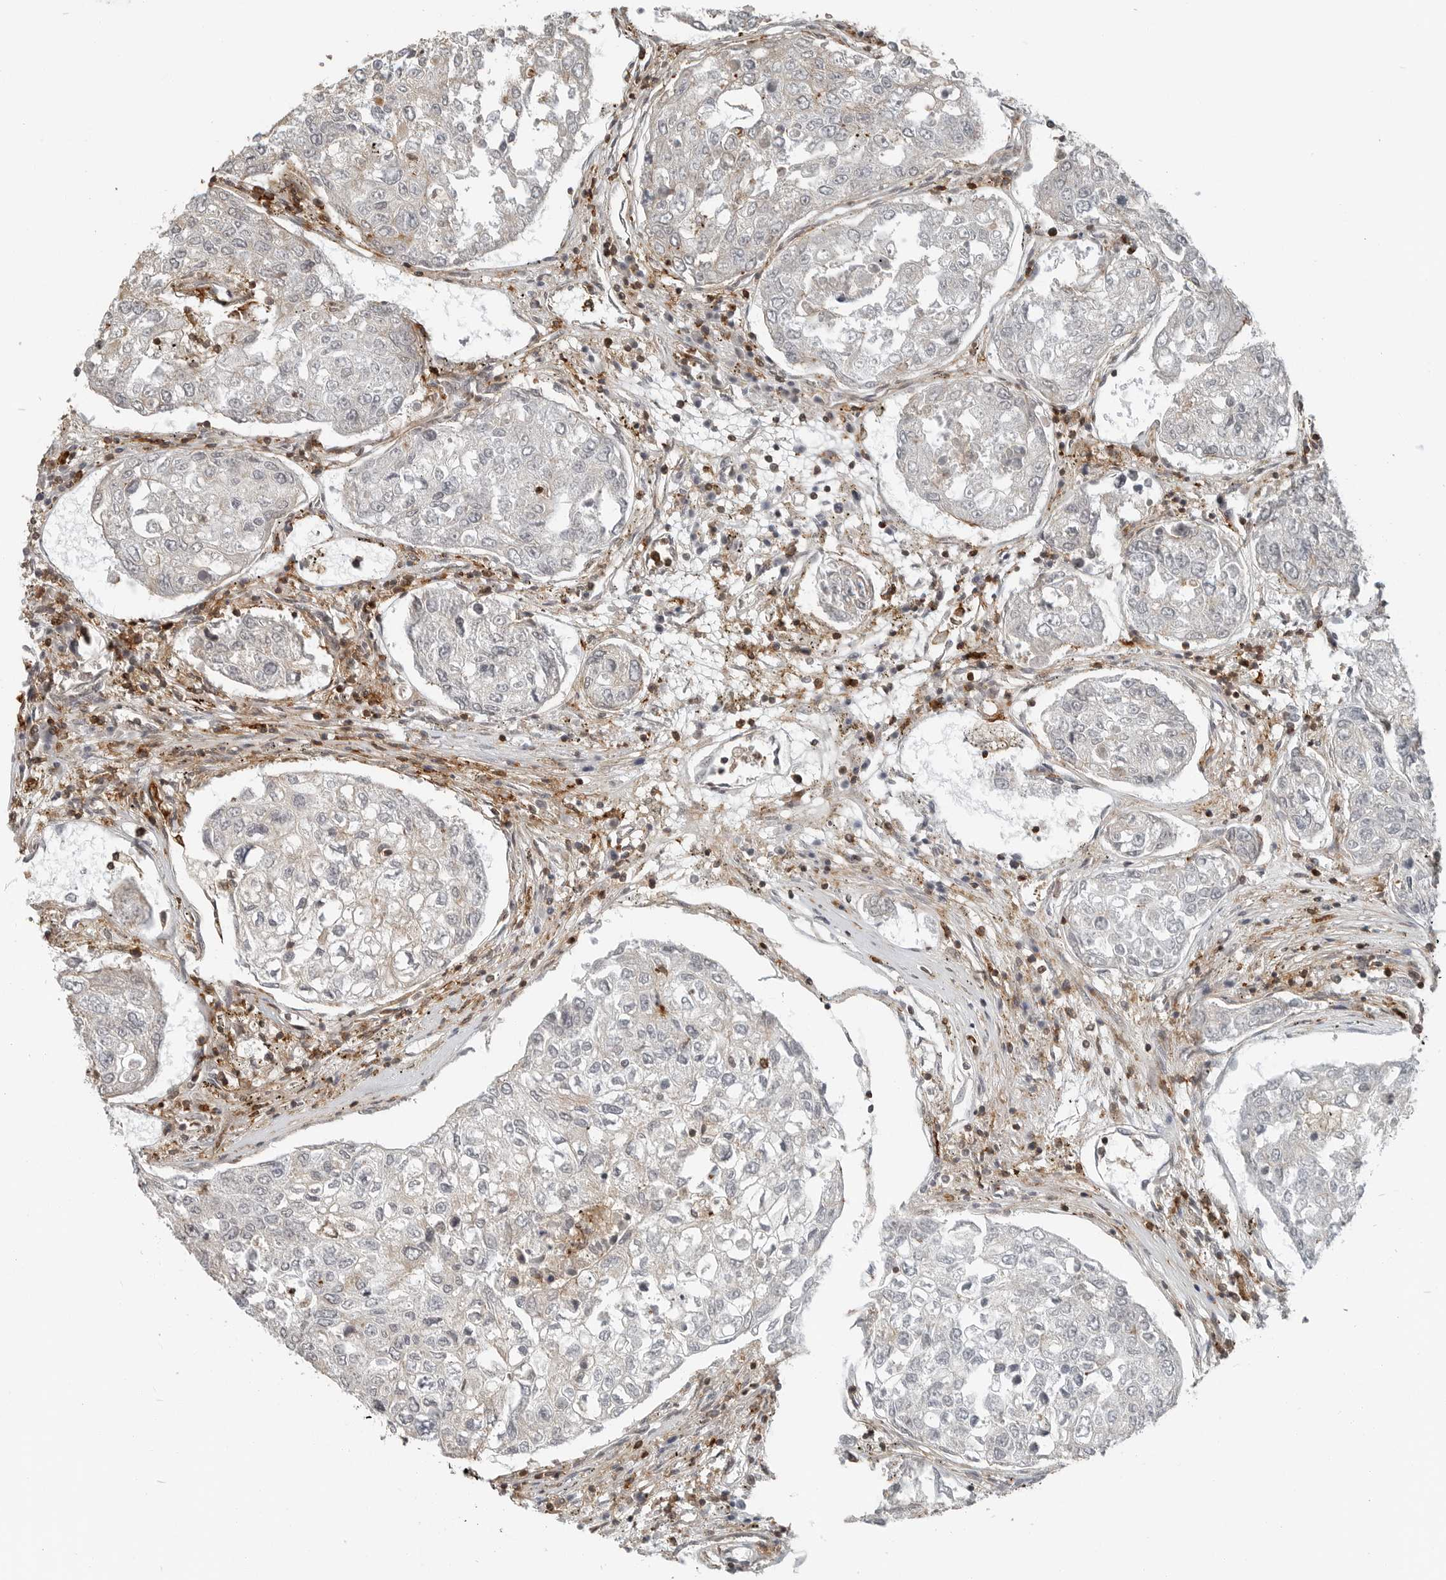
{"staining": {"intensity": "negative", "quantity": "none", "location": "none"}, "tissue": "urothelial cancer", "cell_type": "Tumor cells", "image_type": "cancer", "snomed": [{"axis": "morphology", "description": "Urothelial carcinoma, High grade"}, {"axis": "topography", "description": "Lymph node"}, {"axis": "topography", "description": "Urinary bladder"}], "caption": "IHC of urothelial cancer exhibits no positivity in tumor cells. The staining is performed using DAB (3,3'-diaminobenzidine) brown chromogen with nuclei counter-stained in using hematoxylin.", "gene": "LEFTY2", "patient": {"sex": "male", "age": 51}}